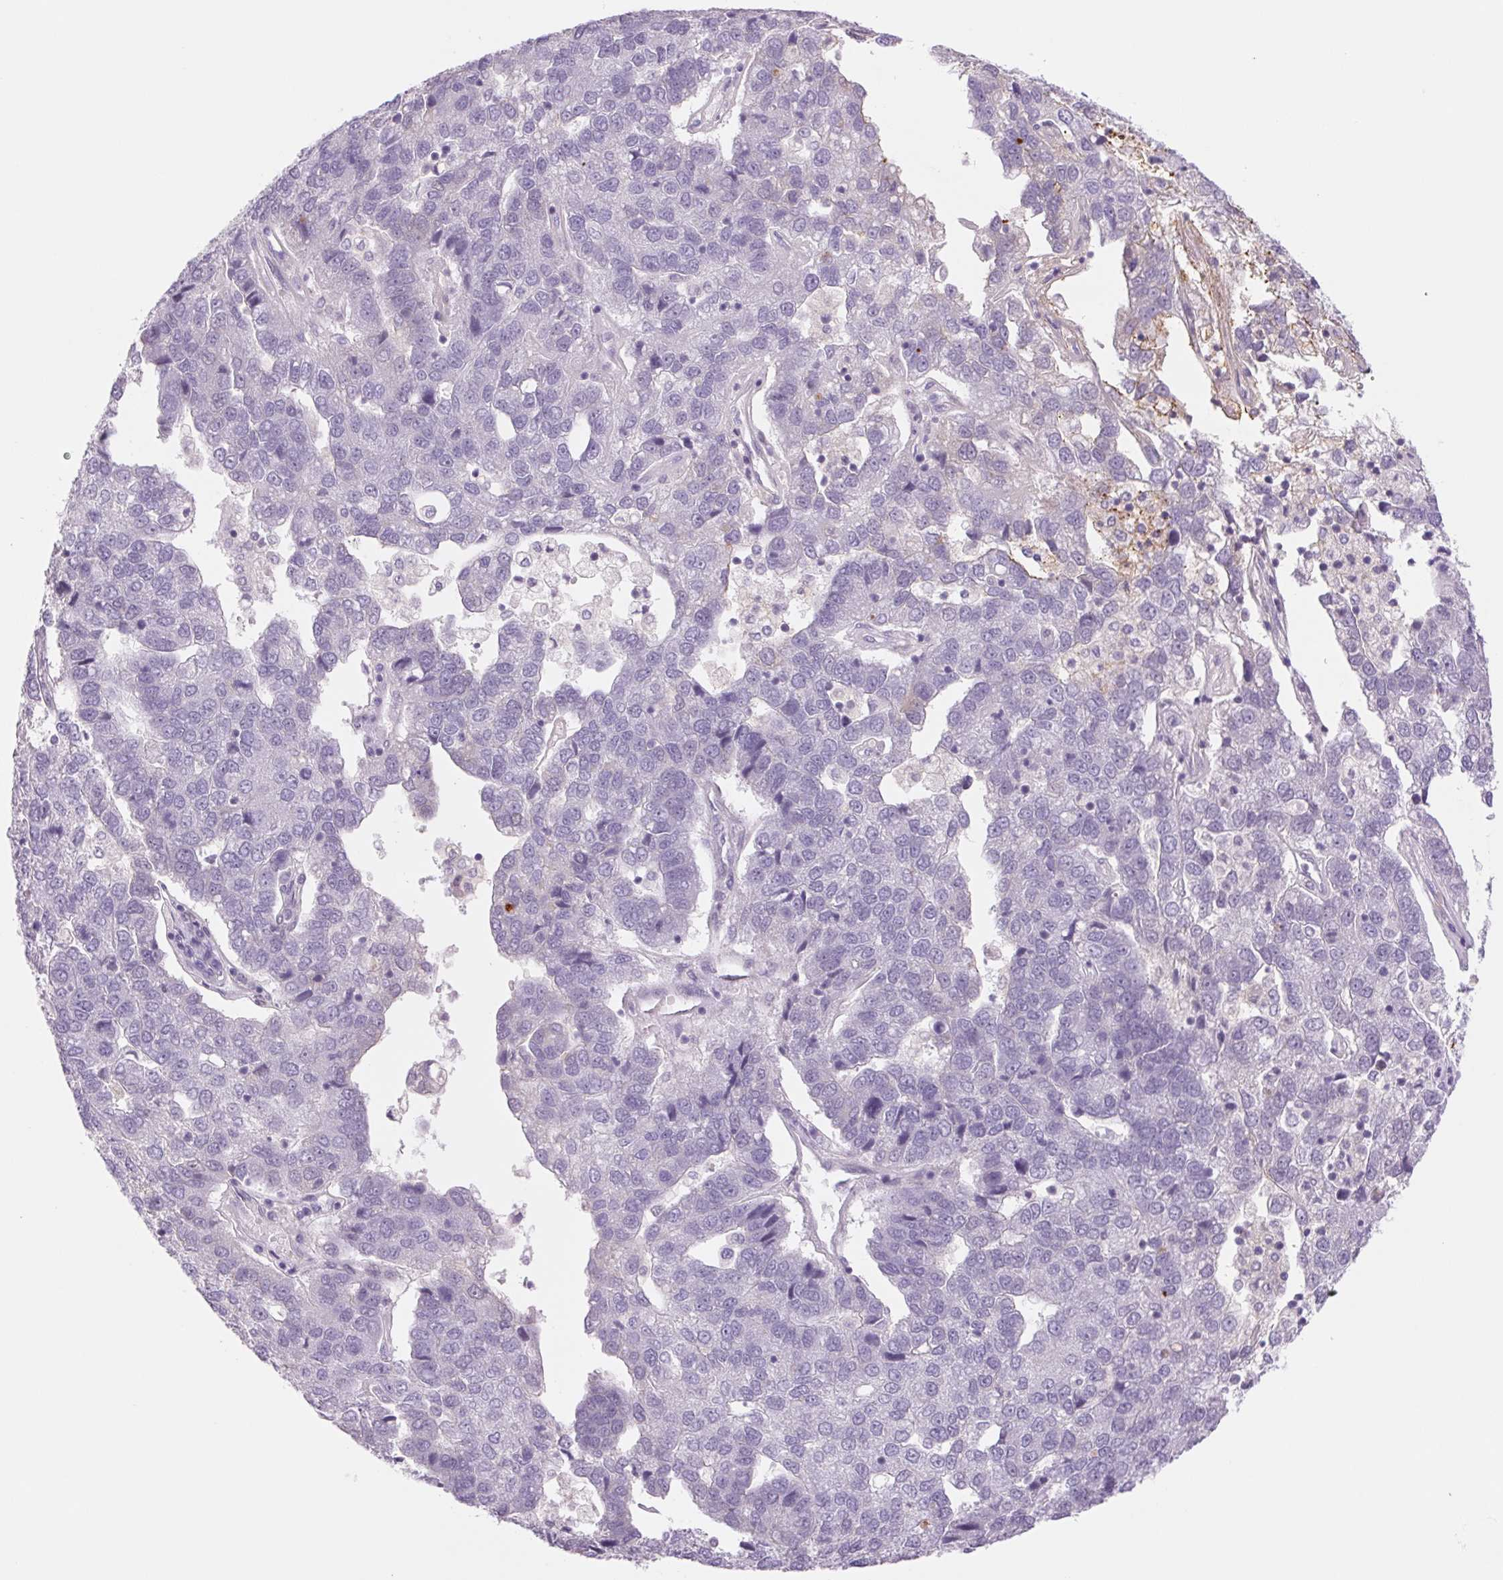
{"staining": {"intensity": "negative", "quantity": "none", "location": "none"}, "tissue": "pancreatic cancer", "cell_type": "Tumor cells", "image_type": "cancer", "snomed": [{"axis": "morphology", "description": "Adenocarcinoma, NOS"}, {"axis": "topography", "description": "Pancreas"}], "caption": "The immunohistochemistry (IHC) image has no significant expression in tumor cells of pancreatic cancer tissue. Brightfield microscopy of IHC stained with DAB (3,3'-diaminobenzidine) (brown) and hematoxylin (blue), captured at high magnification.", "gene": "KRT1", "patient": {"sex": "female", "age": 61}}